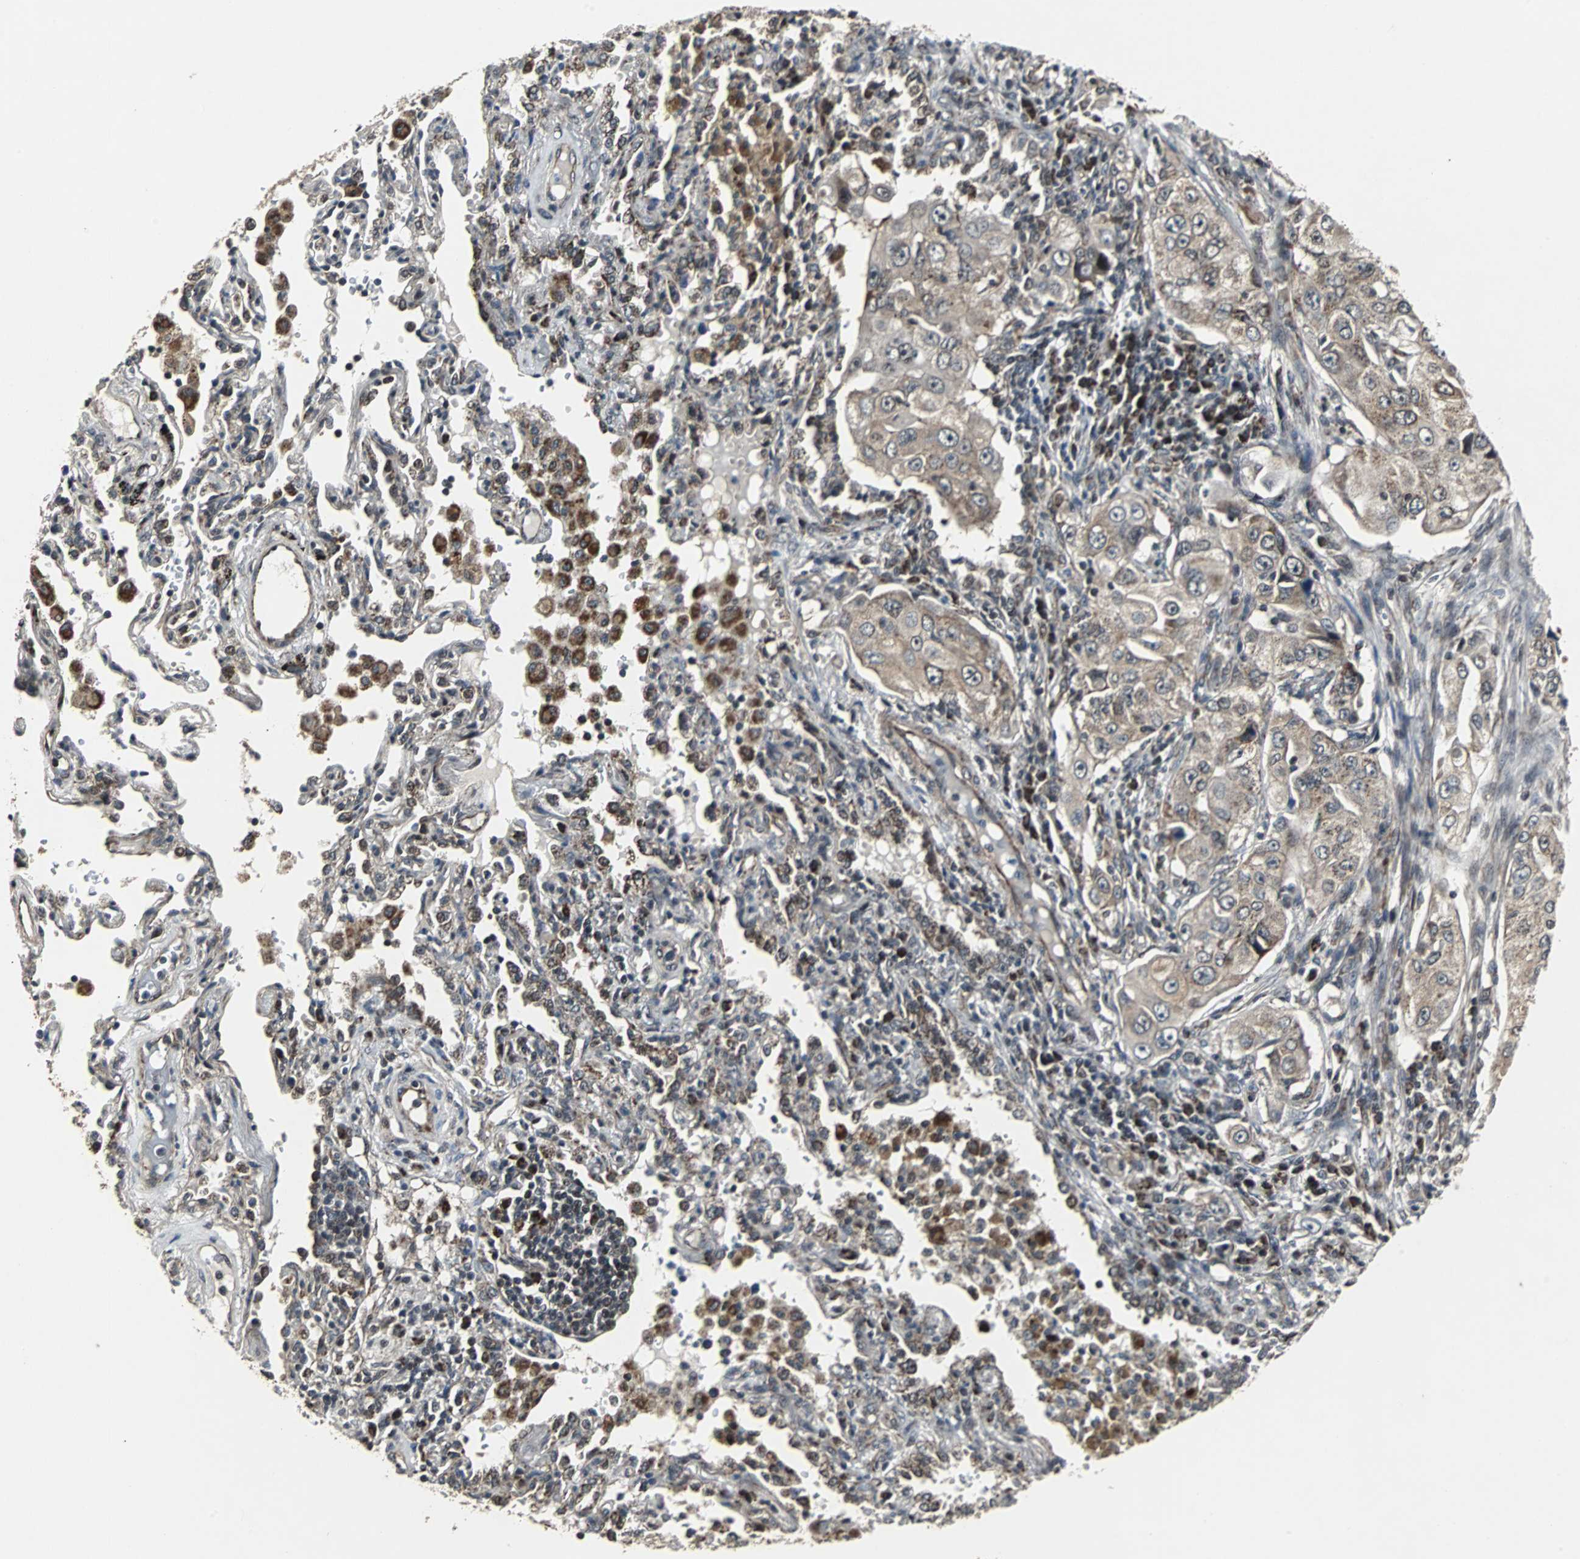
{"staining": {"intensity": "moderate", "quantity": ">75%", "location": "cytoplasmic/membranous"}, "tissue": "lung cancer", "cell_type": "Tumor cells", "image_type": "cancer", "snomed": [{"axis": "morphology", "description": "Adenocarcinoma, NOS"}, {"axis": "topography", "description": "Lung"}], "caption": "Brown immunohistochemical staining in human lung cancer (adenocarcinoma) demonstrates moderate cytoplasmic/membranous staining in about >75% of tumor cells.", "gene": "MRPL40", "patient": {"sex": "male", "age": 84}}